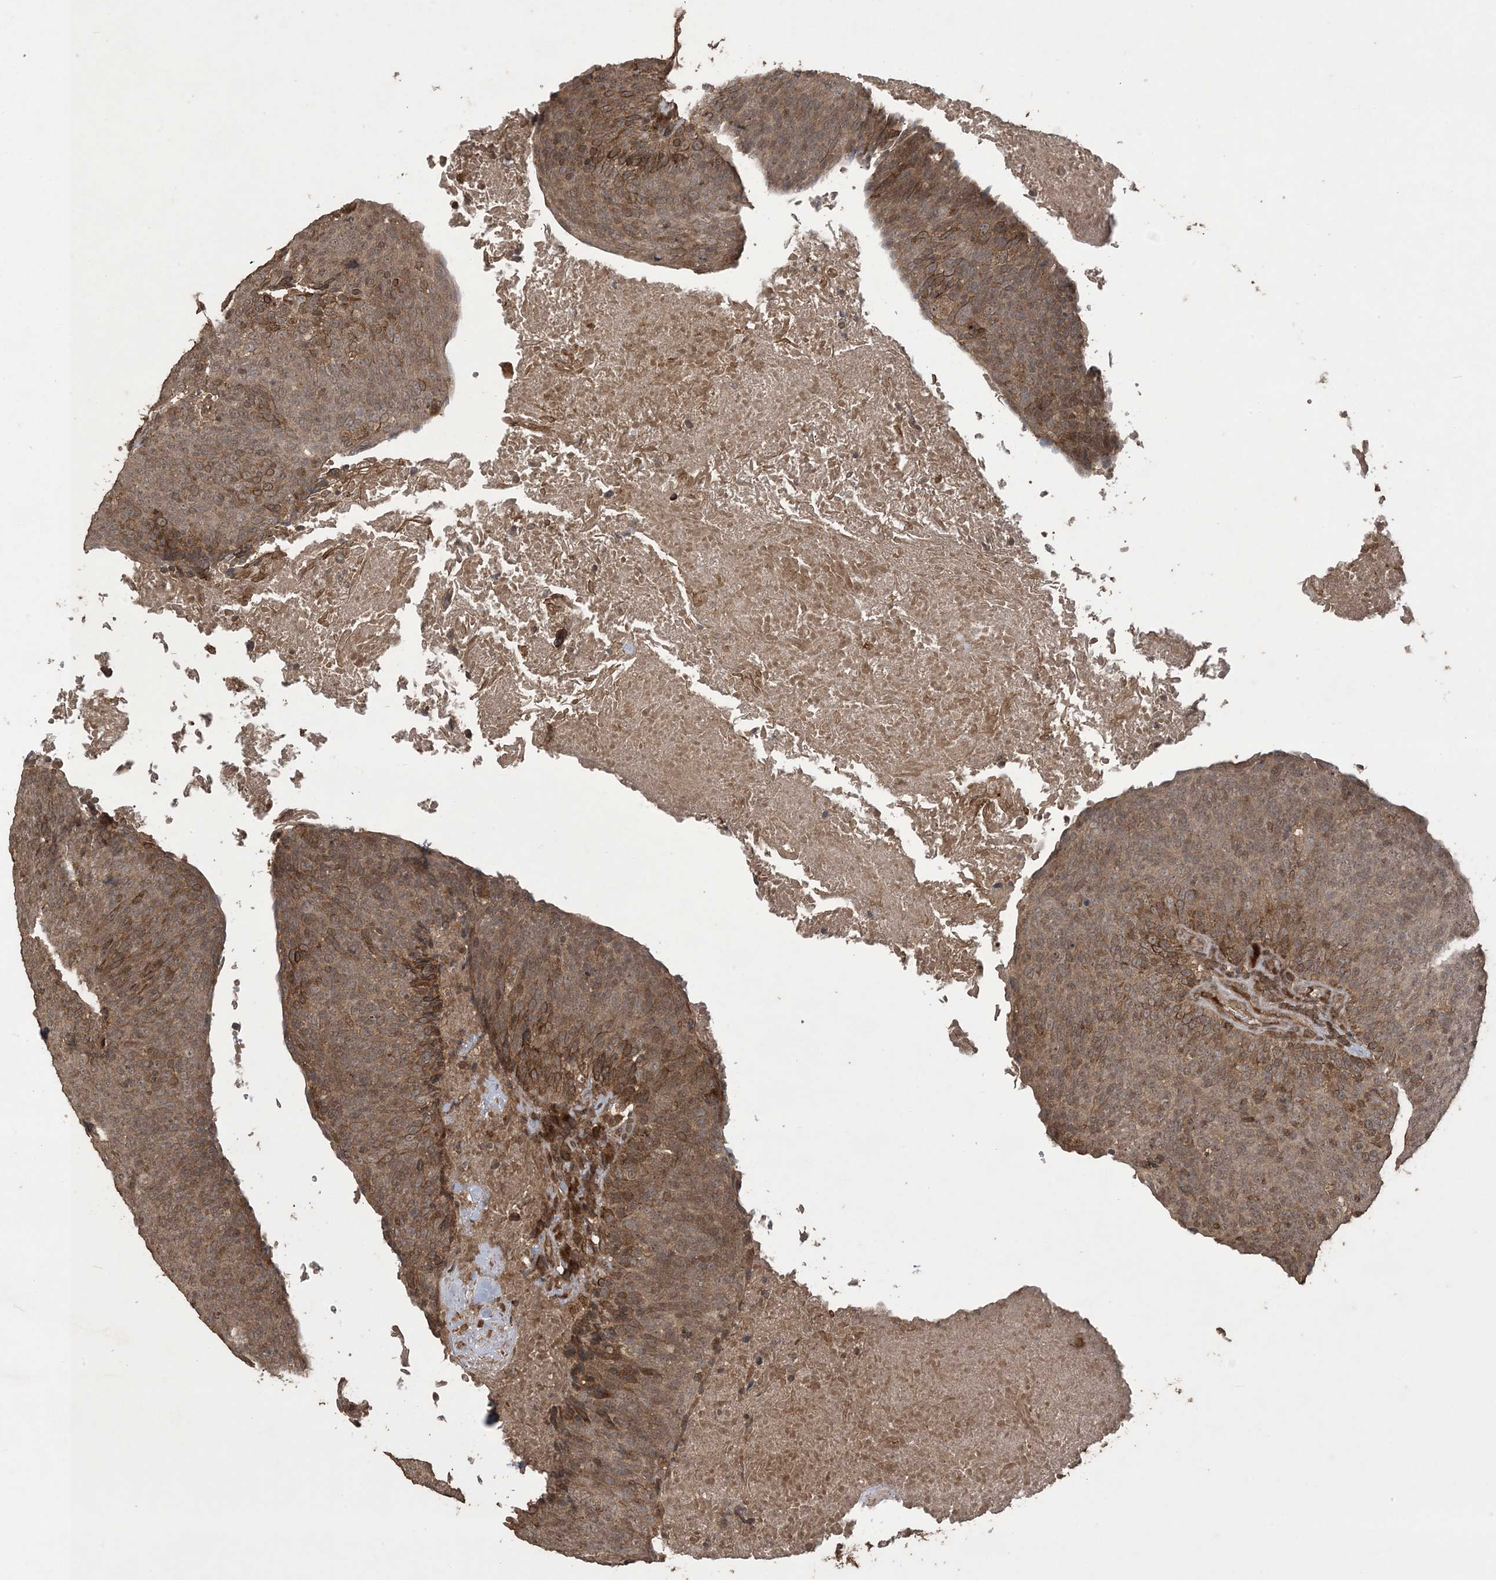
{"staining": {"intensity": "moderate", "quantity": ">75%", "location": "cytoplasmic/membranous"}, "tissue": "head and neck cancer", "cell_type": "Tumor cells", "image_type": "cancer", "snomed": [{"axis": "morphology", "description": "Squamous cell carcinoma, NOS"}, {"axis": "morphology", "description": "Squamous cell carcinoma, metastatic, NOS"}, {"axis": "topography", "description": "Lymph node"}, {"axis": "topography", "description": "Head-Neck"}], "caption": "Tumor cells reveal medium levels of moderate cytoplasmic/membranous staining in about >75% of cells in human head and neck cancer (metastatic squamous cell carcinoma). Nuclei are stained in blue.", "gene": "EFCAB8", "patient": {"sex": "male", "age": 62}}